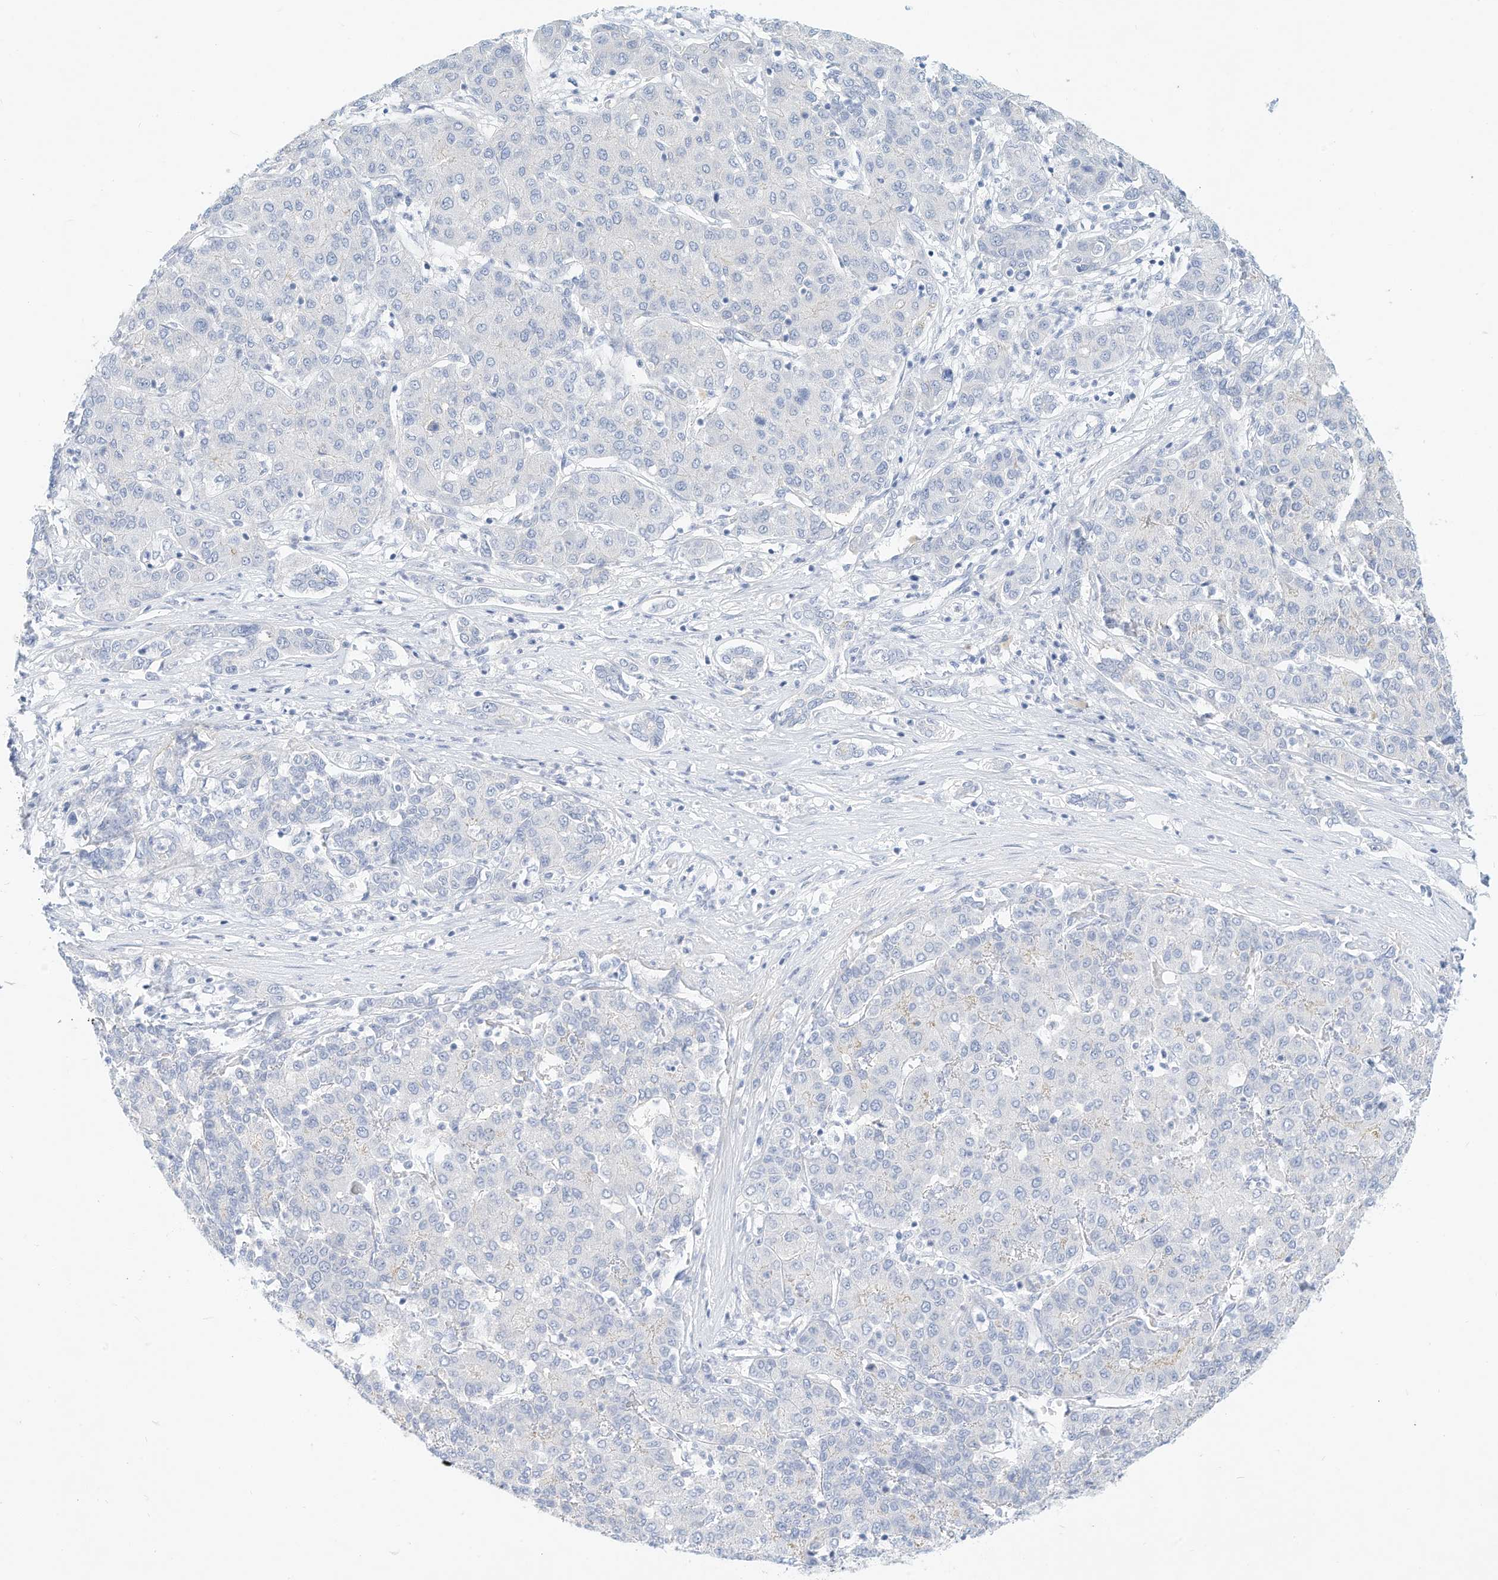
{"staining": {"intensity": "negative", "quantity": "none", "location": "none"}, "tissue": "liver cancer", "cell_type": "Tumor cells", "image_type": "cancer", "snomed": [{"axis": "morphology", "description": "Carcinoma, Hepatocellular, NOS"}, {"axis": "topography", "description": "Liver"}], "caption": "Immunohistochemistry (IHC) photomicrograph of neoplastic tissue: liver cancer stained with DAB (3,3'-diaminobenzidine) demonstrates no significant protein positivity in tumor cells.", "gene": "SPOCD1", "patient": {"sex": "male", "age": 65}}